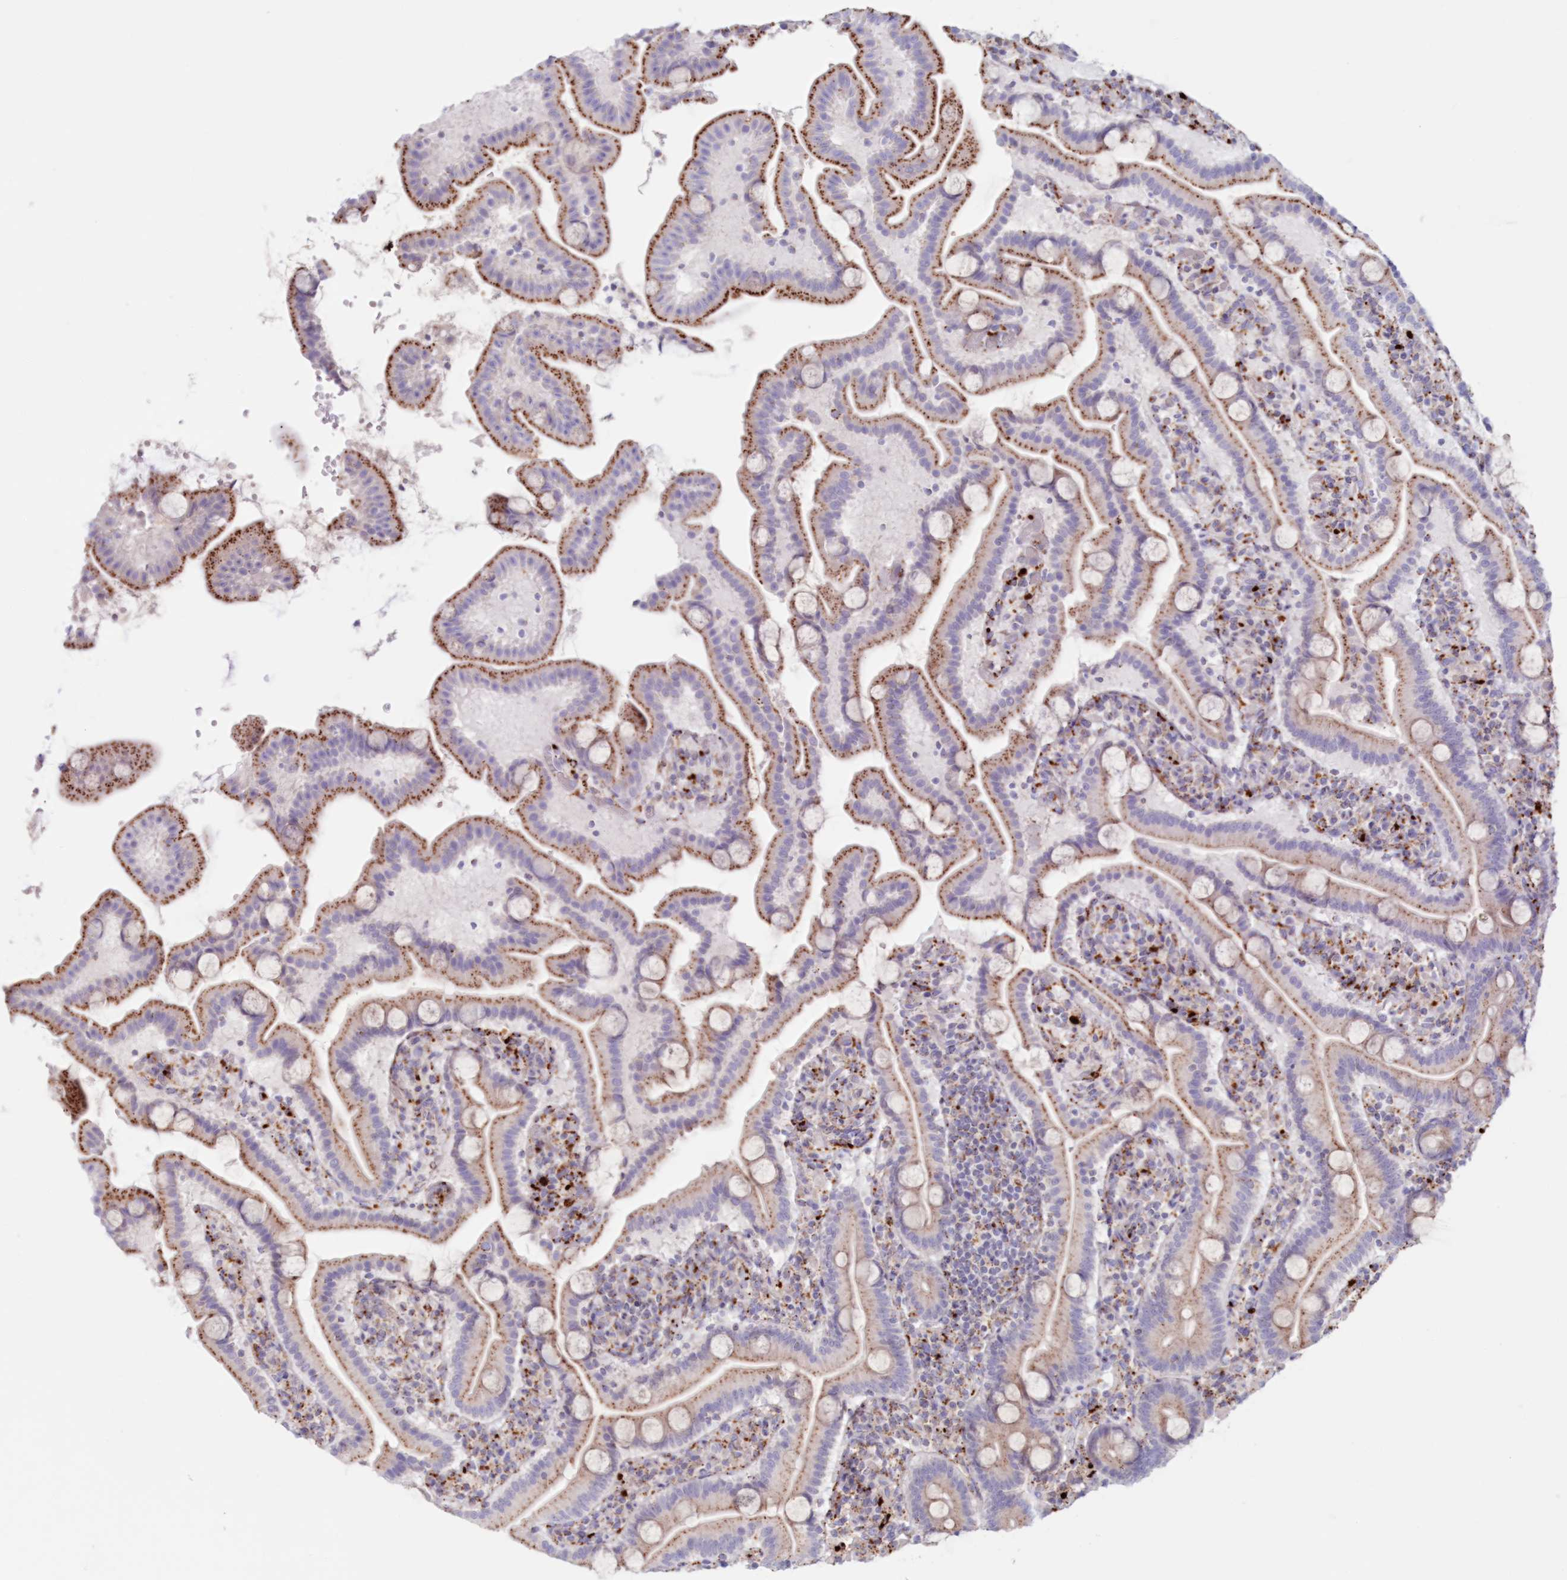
{"staining": {"intensity": "strong", "quantity": "25%-75%", "location": "cytoplasmic/membranous"}, "tissue": "duodenum", "cell_type": "Glandular cells", "image_type": "normal", "snomed": [{"axis": "morphology", "description": "Normal tissue, NOS"}, {"axis": "topography", "description": "Duodenum"}], "caption": "Glandular cells show high levels of strong cytoplasmic/membranous expression in about 25%-75% of cells in benign duodenum.", "gene": "TPP1", "patient": {"sex": "male", "age": 55}}